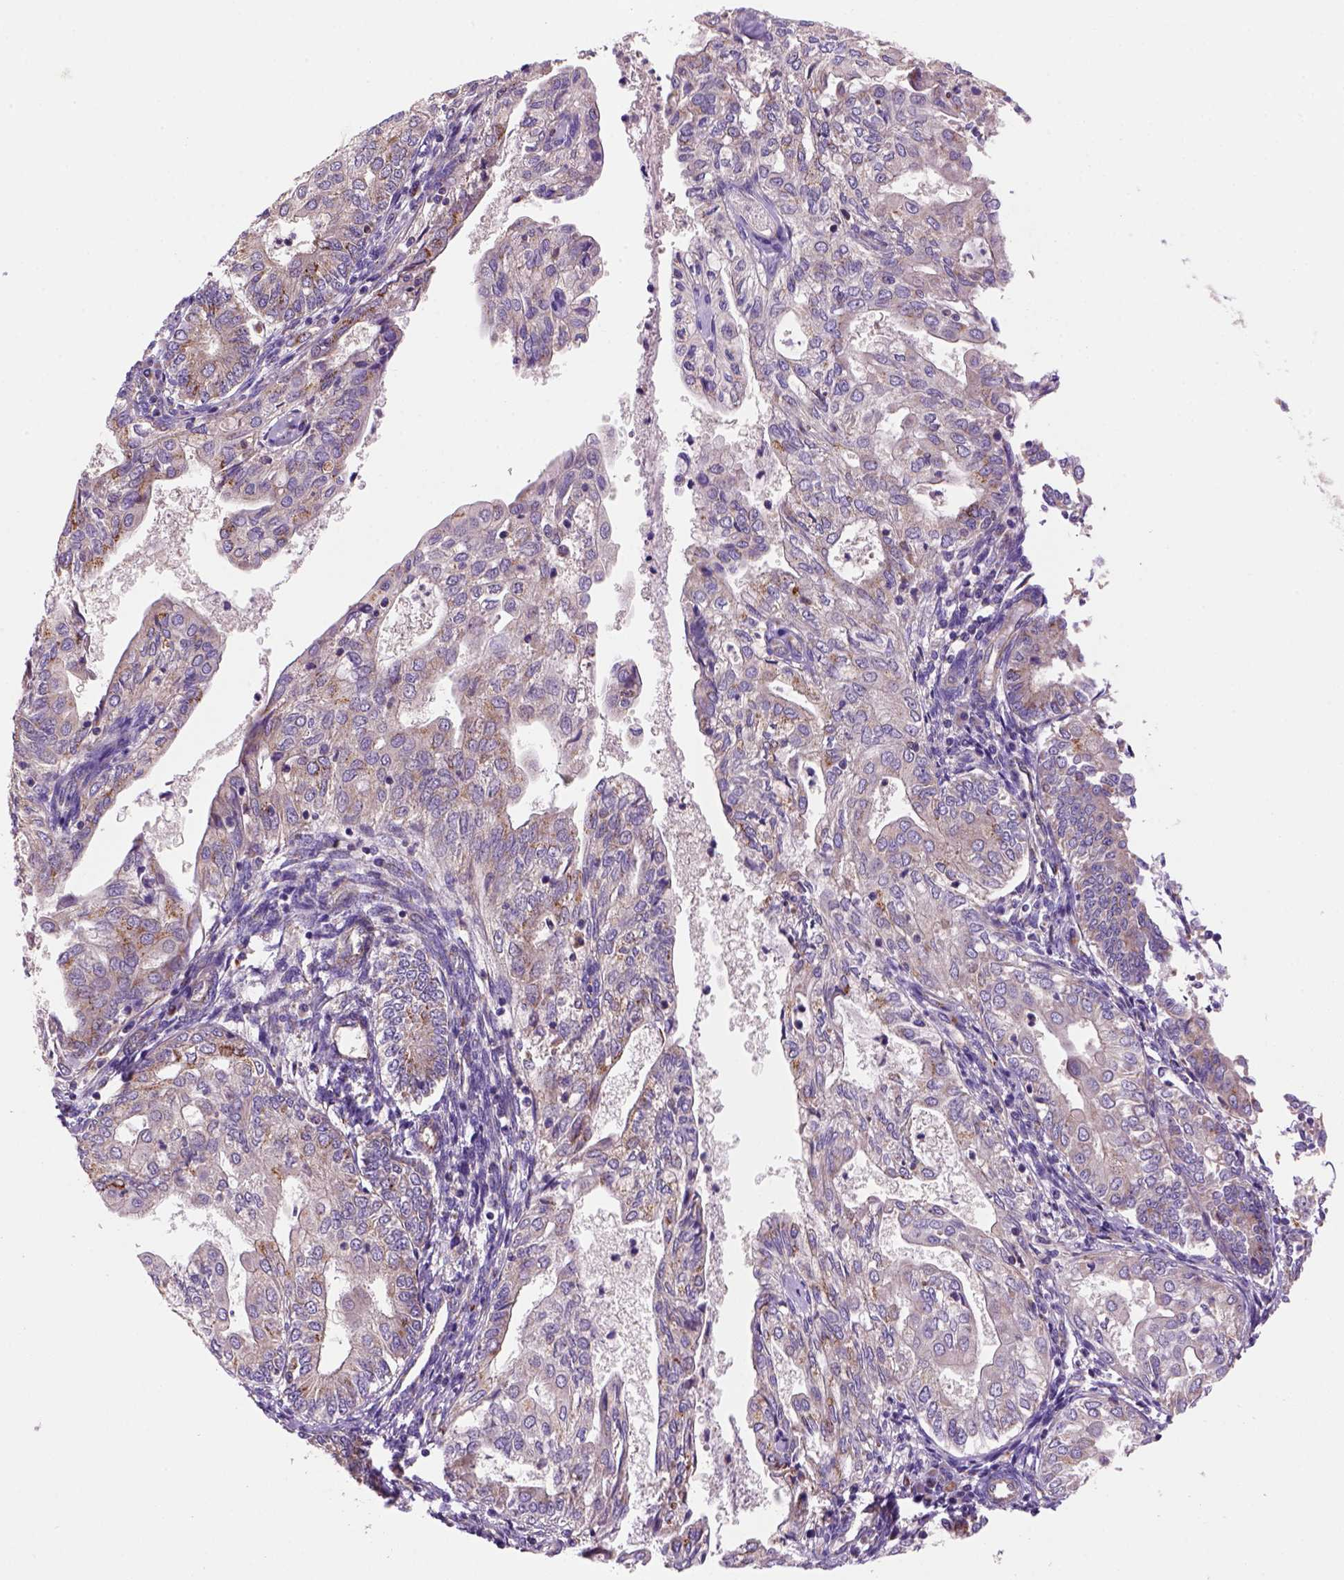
{"staining": {"intensity": "moderate", "quantity": "<25%", "location": "cytoplasmic/membranous"}, "tissue": "endometrial cancer", "cell_type": "Tumor cells", "image_type": "cancer", "snomed": [{"axis": "morphology", "description": "Adenocarcinoma, NOS"}, {"axis": "topography", "description": "Endometrium"}], "caption": "Immunohistochemistry of endometrial cancer demonstrates low levels of moderate cytoplasmic/membranous staining in approximately <25% of tumor cells.", "gene": "WARS2", "patient": {"sex": "female", "age": 68}}